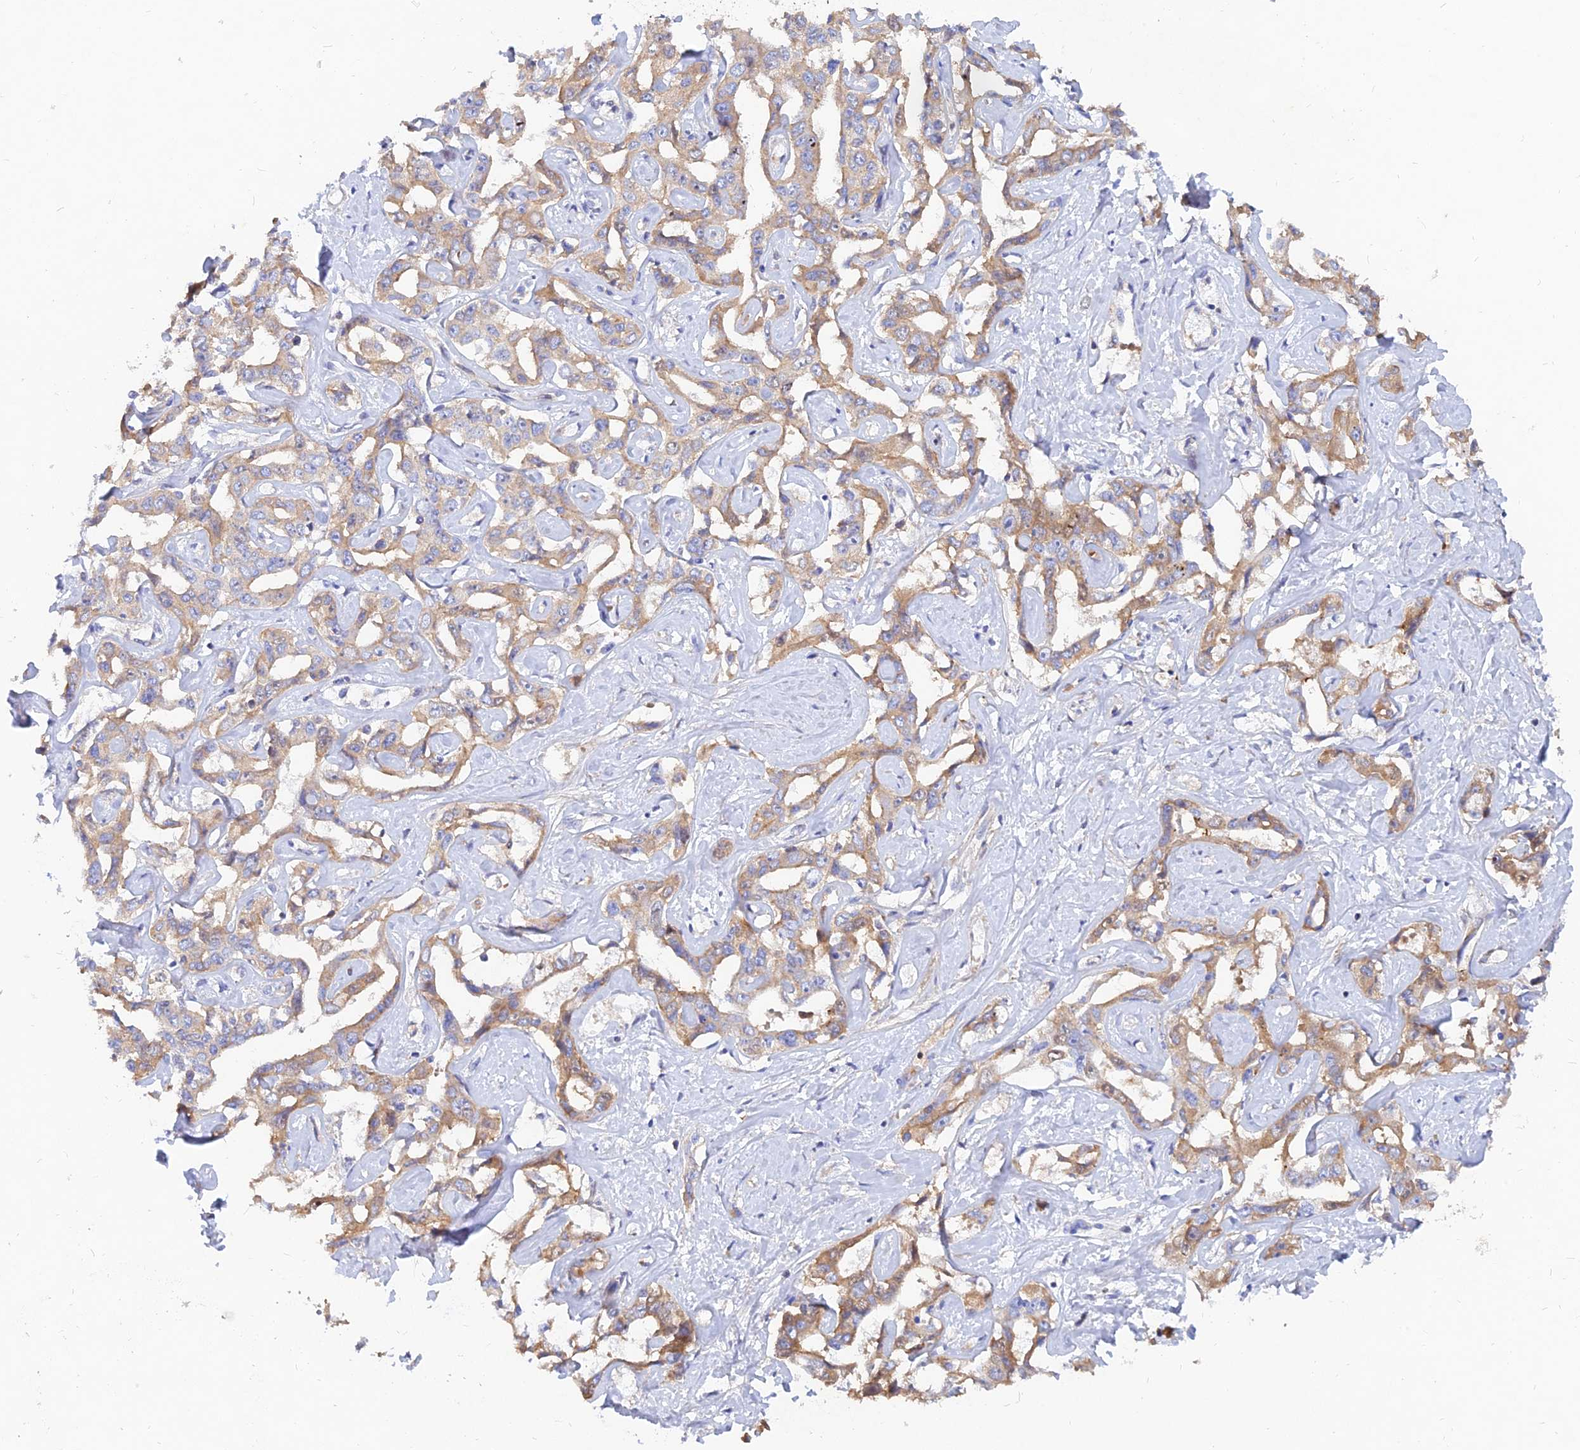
{"staining": {"intensity": "moderate", "quantity": "25%-75%", "location": "cytoplasmic/membranous"}, "tissue": "liver cancer", "cell_type": "Tumor cells", "image_type": "cancer", "snomed": [{"axis": "morphology", "description": "Cholangiocarcinoma"}, {"axis": "topography", "description": "Liver"}], "caption": "Moderate cytoplasmic/membranous protein staining is identified in approximately 25%-75% of tumor cells in liver cancer (cholangiocarcinoma). The staining was performed using DAB to visualize the protein expression in brown, while the nuclei were stained in blue with hematoxylin (Magnification: 20x).", "gene": "MROH1", "patient": {"sex": "male", "age": 59}}